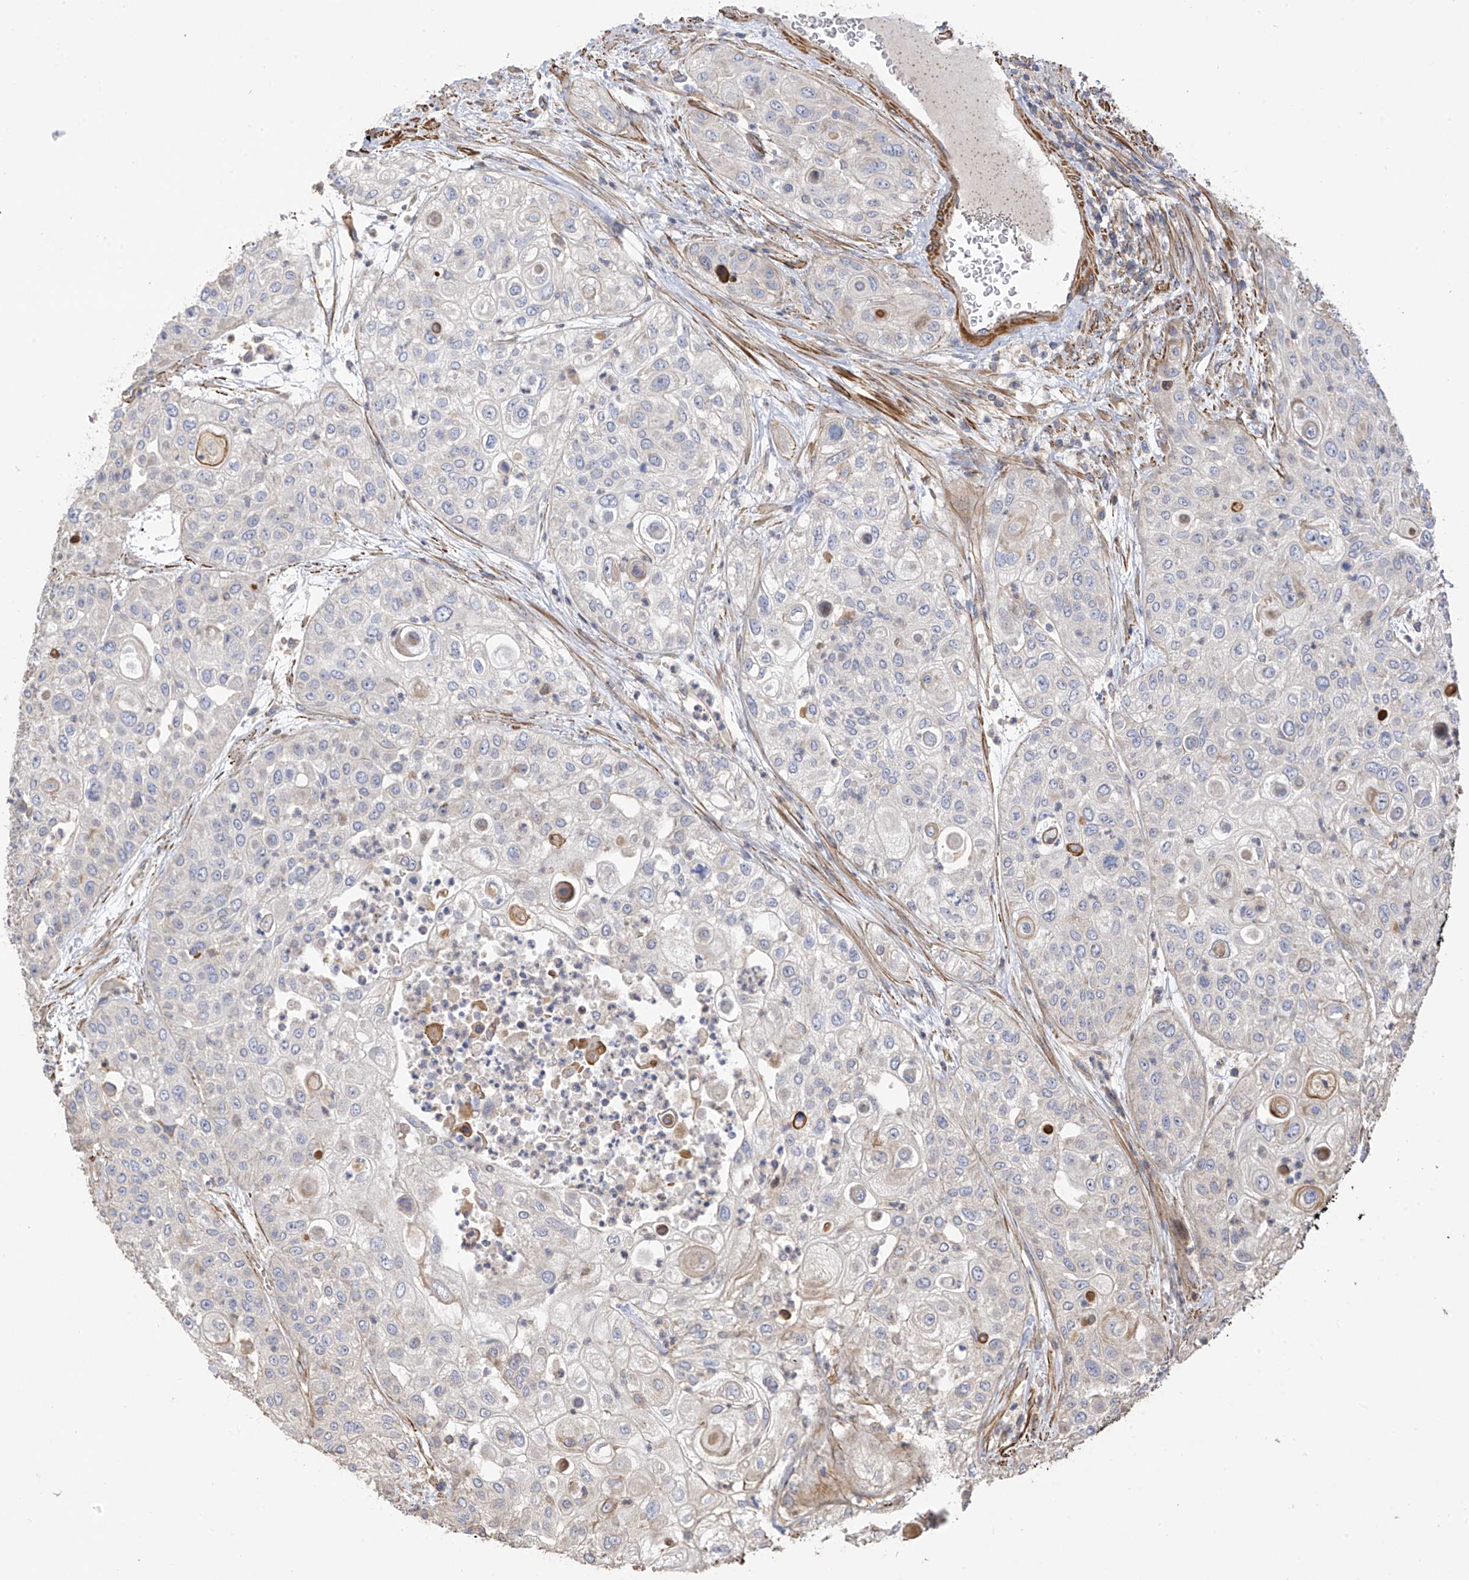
{"staining": {"intensity": "negative", "quantity": "none", "location": "none"}, "tissue": "urothelial cancer", "cell_type": "Tumor cells", "image_type": "cancer", "snomed": [{"axis": "morphology", "description": "Urothelial carcinoma, High grade"}, {"axis": "topography", "description": "Urinary bladder"}], "caption": "Immunohistochemistry of high-grade urothelial carcinoma shows no expression in tumor cells. Brightfield microscopy of immunohistochemistry stained with DAB (3,3'-diaminobenzidine) (brown) and hematoxylin (blue), captured at high magnification.", "gene": "SLC43A3", "patient": {"sex": "female", "age": 79}}